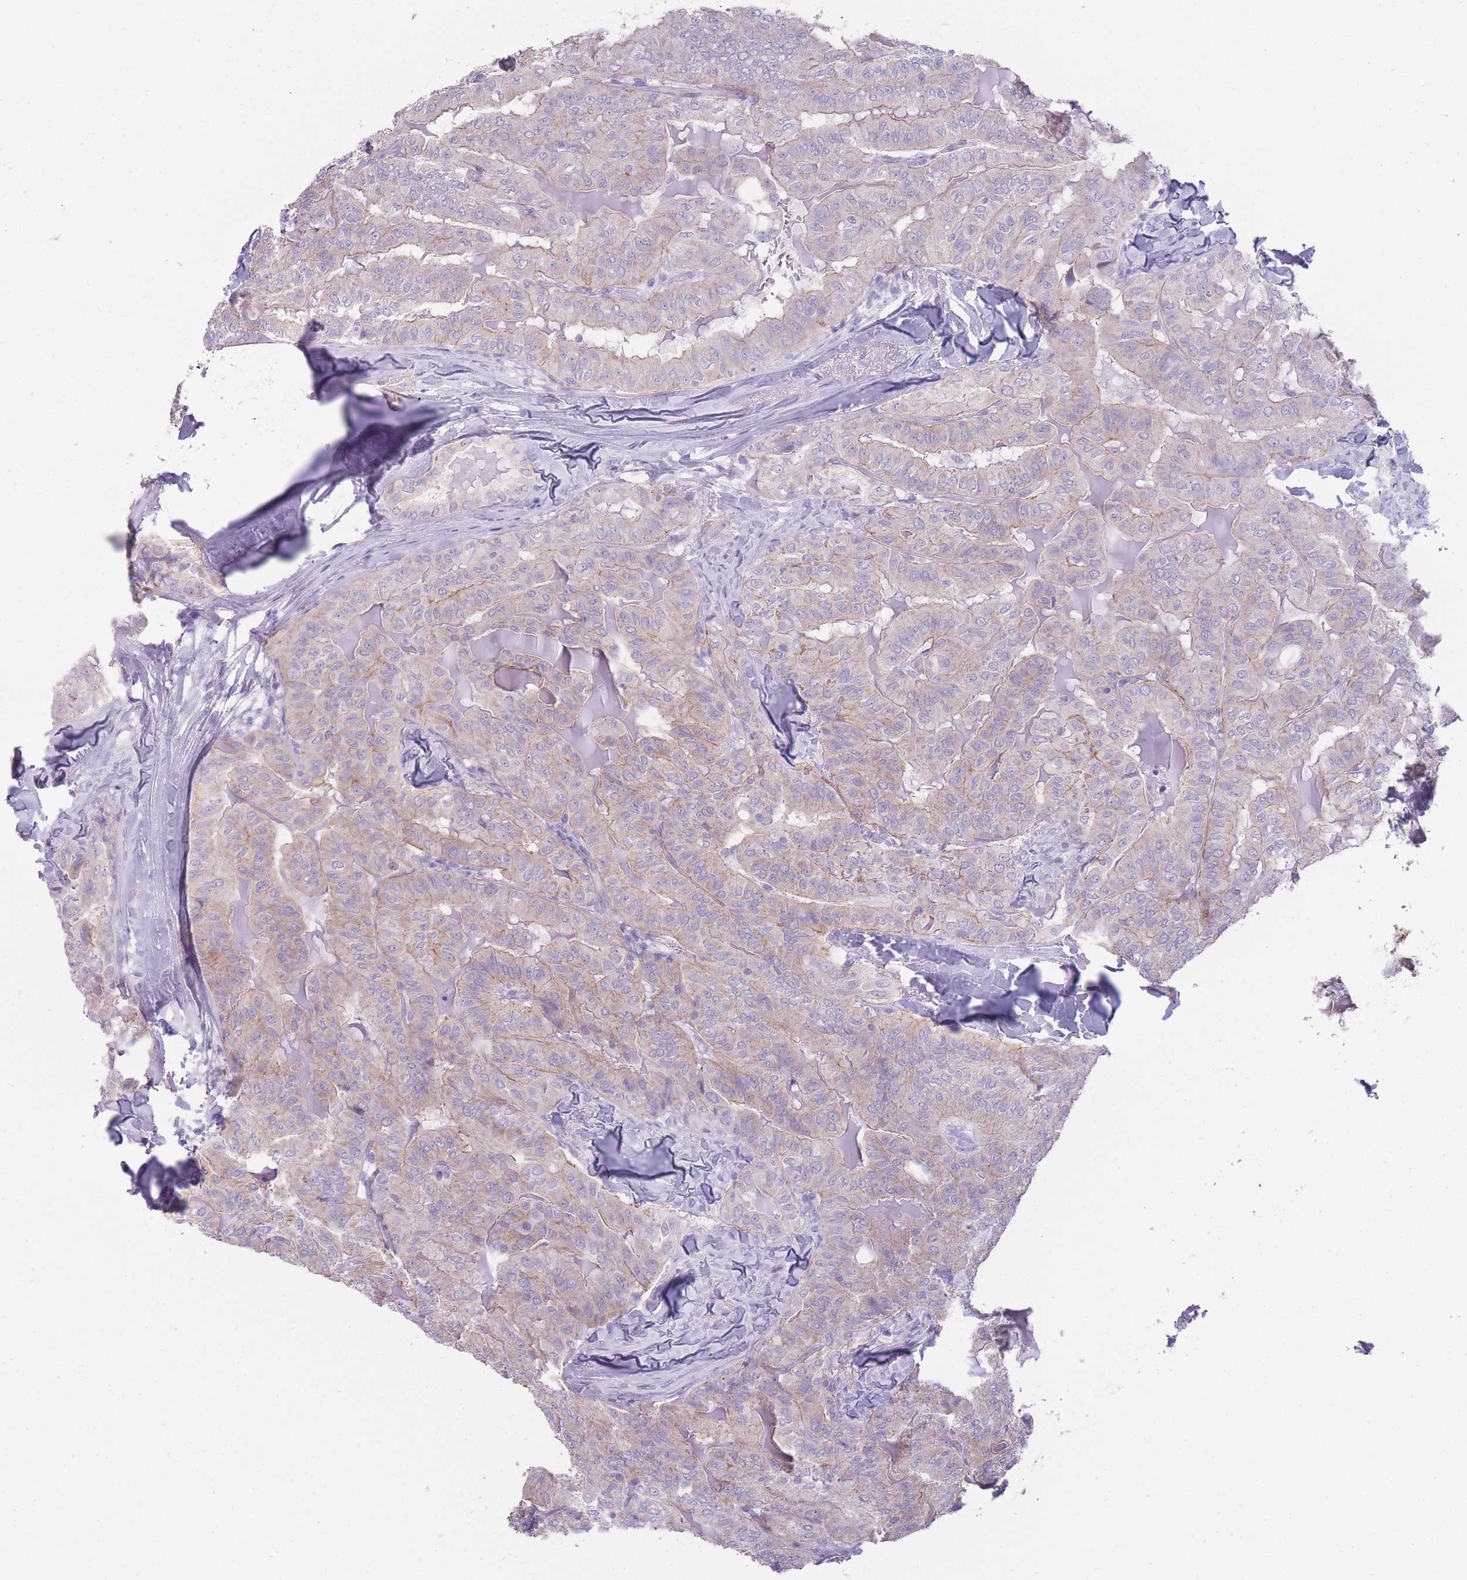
{"staining": {"intensity": "weak", "quantity": "25%-75%", "location": "cytoplasmic/membranous"}, "tissue": "thyroid cancer", "cell_type": "Tumor cells", "image_type": "cancer", "snomed": [{"axis": "morphology", "description": "Papillary adenocarcinoma, NOS"}, {"axis": "topography", "description": "Thyroid gland"}], "caption": "Immunohistochemistry (IHC) staining of thyroid papillary adenocarcinoma, which displays low levels of weak cytoplasmic/membranous positivity in about 25%-75% of tumor cells indicating weak cytoplasmic/membranous protein positivity. The staining was performed using DAB (brown) for protein detection and nuclei were counterstained in hematoxylin (blue).", "gene": "DCANP1", "patient": {"sex": "female", "age": 68}}